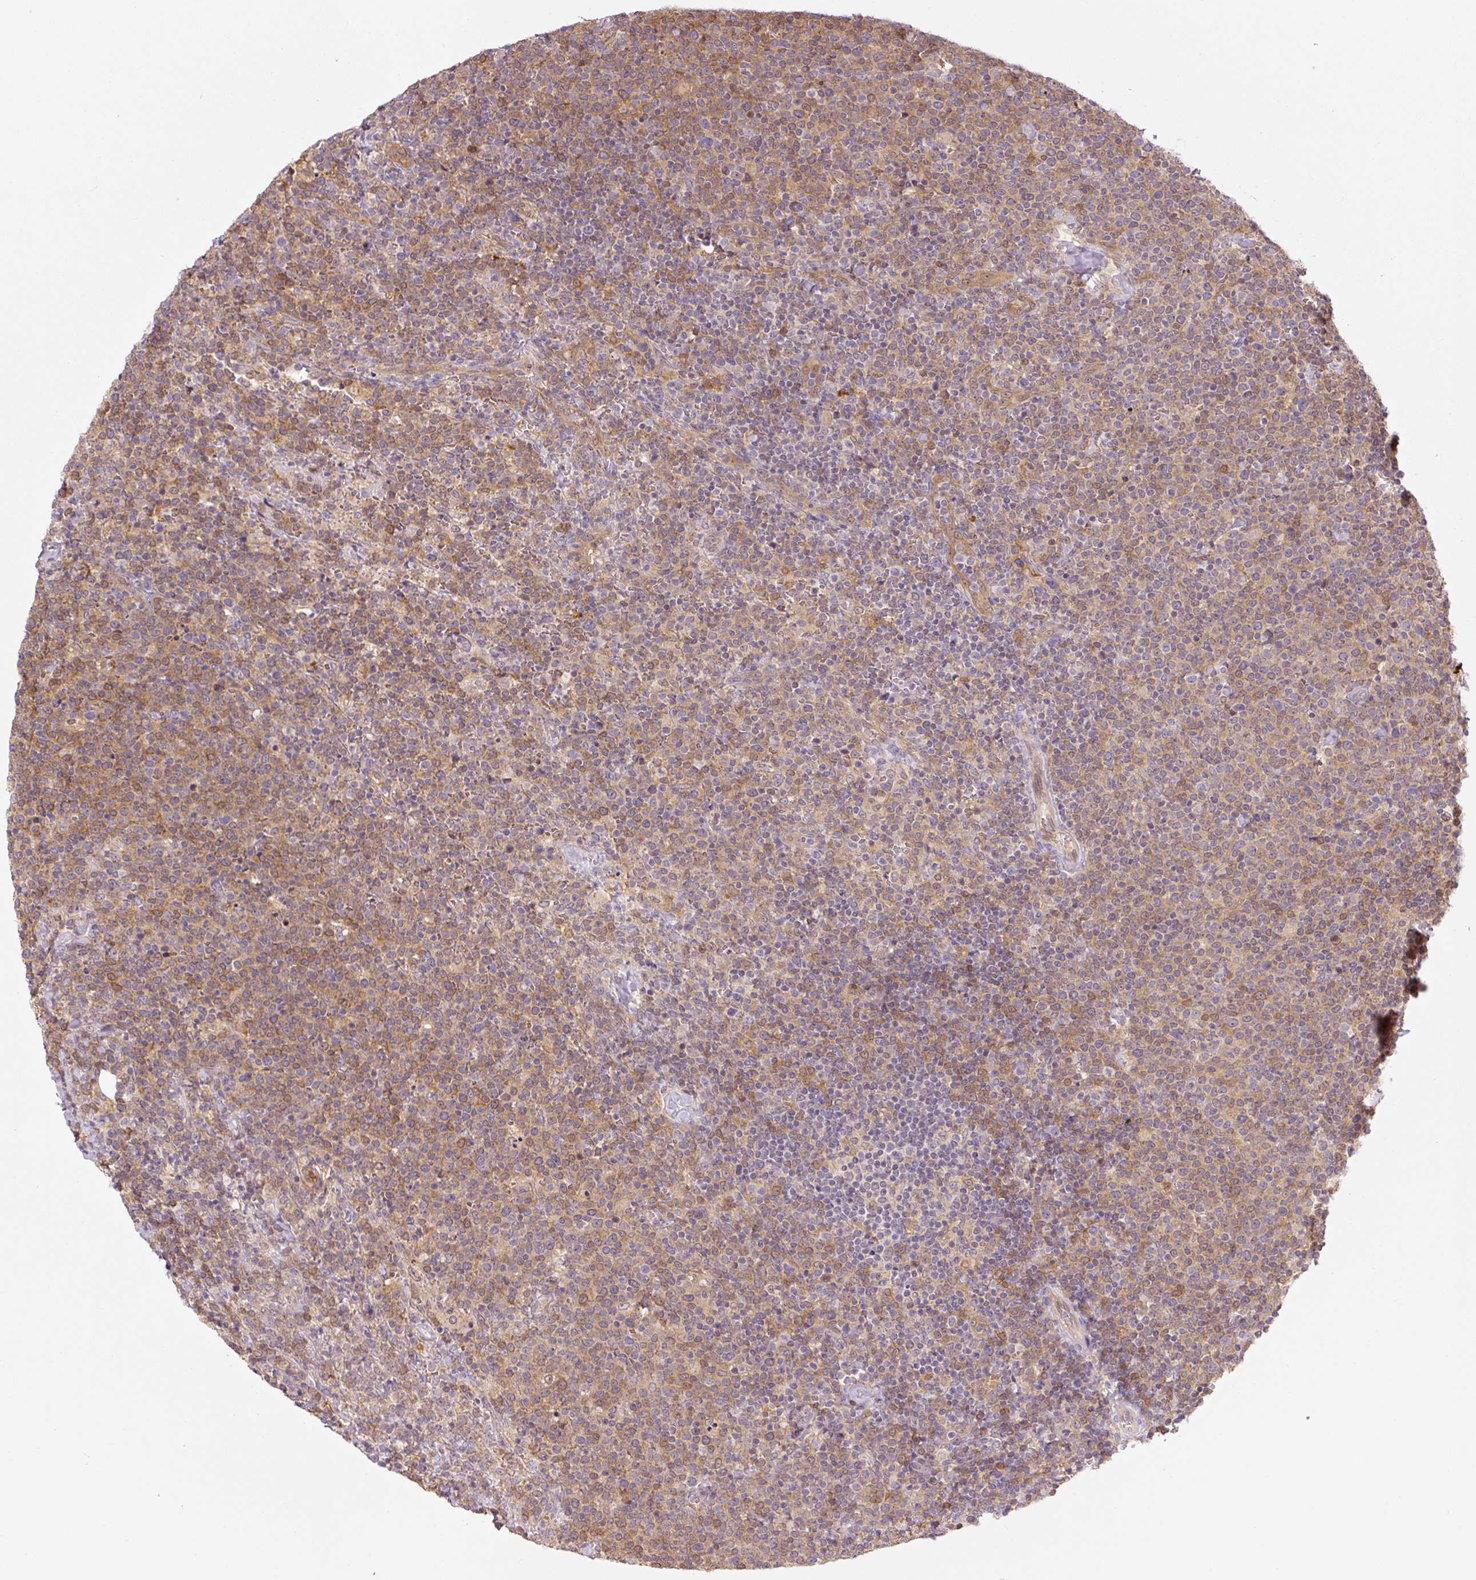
{"staining": {"intensity": "moderate", "quantity": ">75%", "location": "cytoplasmic/membranous"}, "tissue": "lymphoma", "cell_type": "Tumor cells", "image_type": "cancer", "snomed": [{"axis": "morphology", "description": "Malignant lymphoma, non-Hodgkin's type, High grade"}, {"axis": "topography", "description": "Lymph node"}], "caption": "Tumor cells reveal medium levels of moderate cytoplasmic/membranous staining in about >75% of cells in human lymphoma. The protein of interest is shown in brown color, while the nuclei are stained blue.", "gene": "SPSB2", "patient": {"sex": "male", "age": 61}}